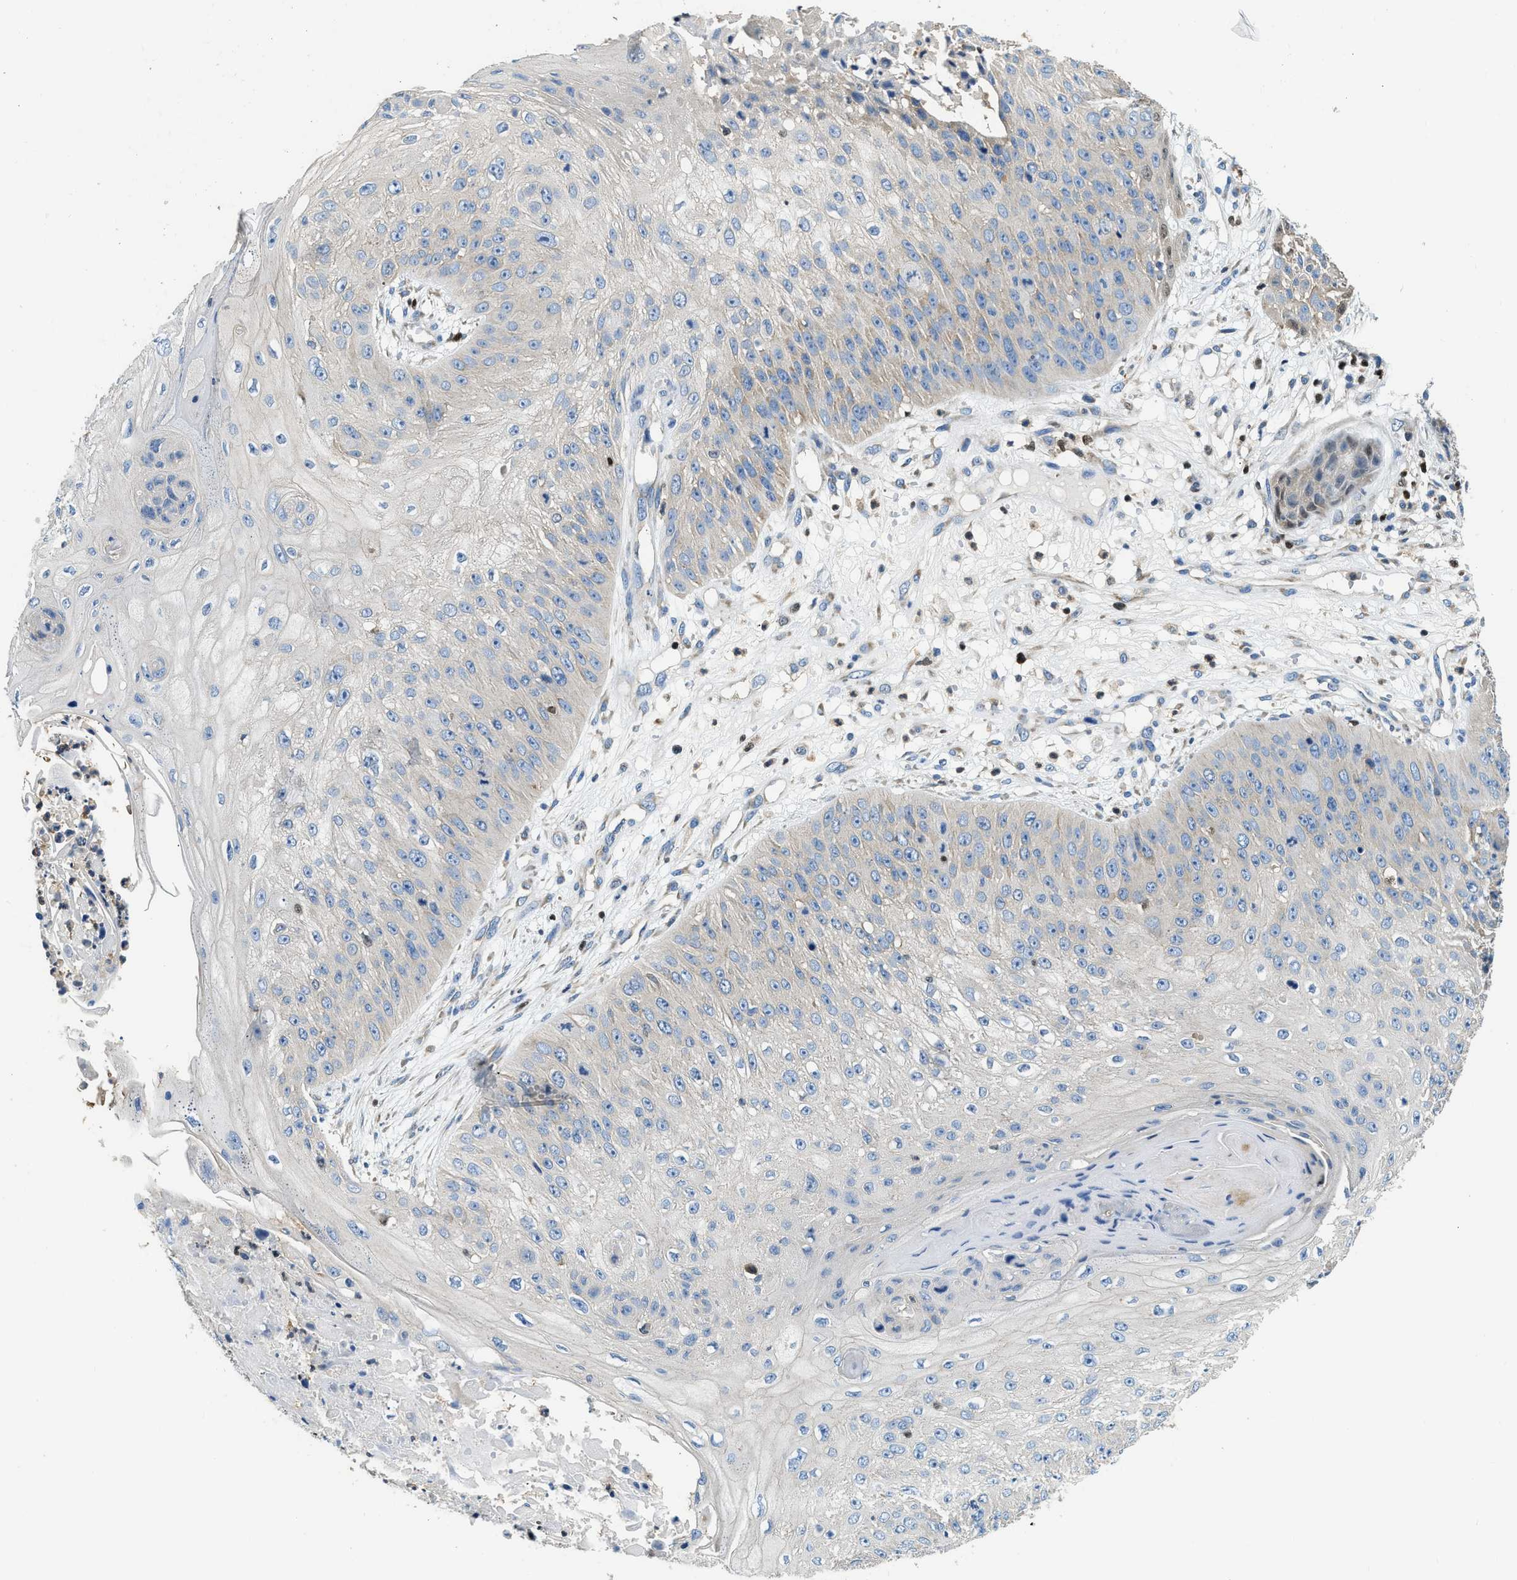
{"staining": {"intensity": "negative", "quantity": "none", "location": "none"}, "tissue": "skin cancer", "cell_type": "Tumor cells", "image_type": "cancer", "snomed": [{"axis": "morphology", "description": "Squamous cell carcinoma, NOS"}, {"axis": "topography", "description": "Skin"}], "caption": "Micrograph shows no significant protein expression in tumor cells of skin squamous cell carcinoma.", "gene": "TOX", "patient": {"sex": "female", "age": 80}}